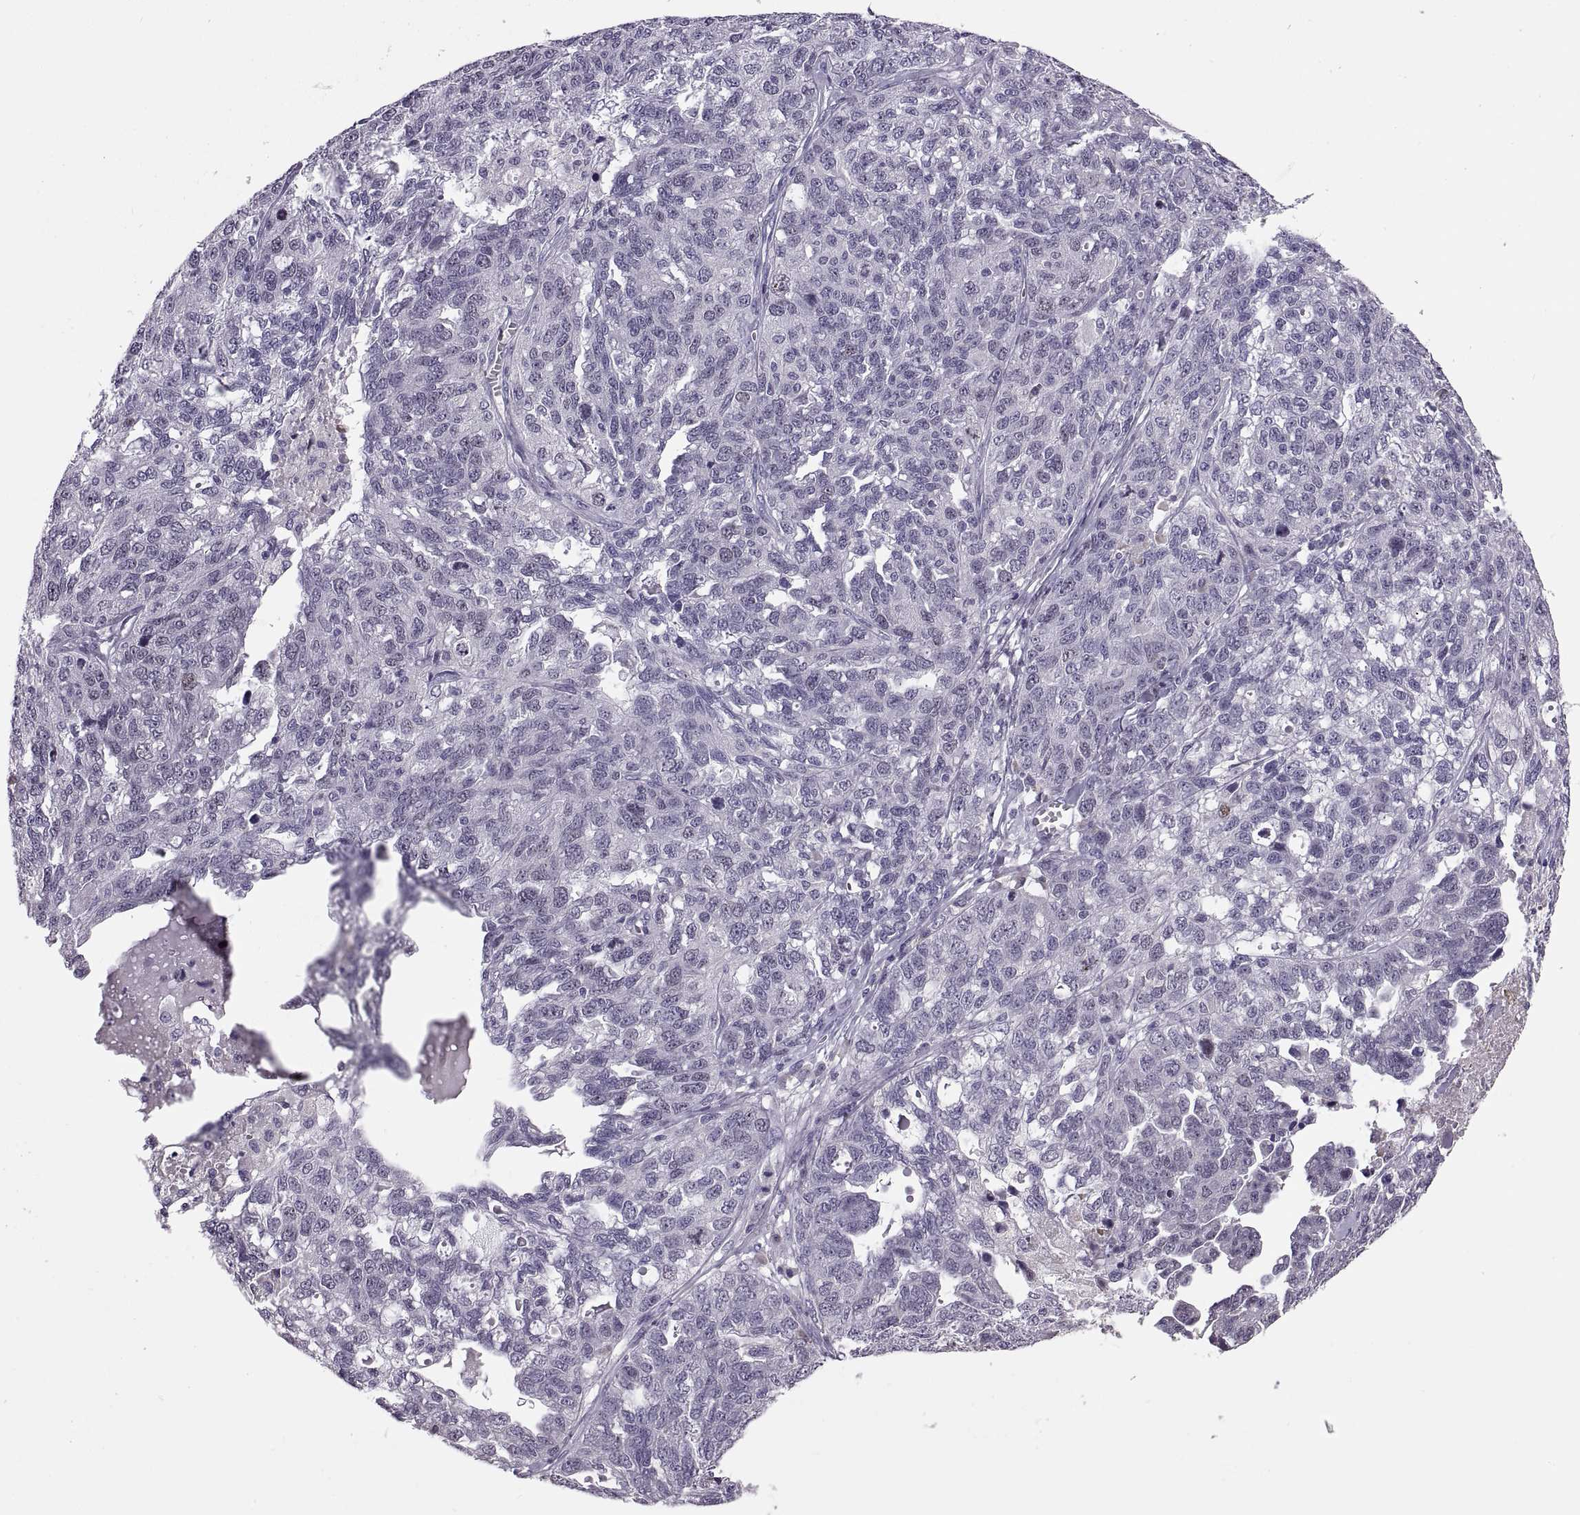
{"staining": {"intensity": "negative", "quantity": "none", "location": "none"}, "tissue": "ovarian cancer", "cell_type": "Tumor cells", "image_type": "cancer", "snomed": [{"axis": "morphology", "description": "Cystadenocarcinoma, serous, NOS"}, {"axis": "topography", "description": "Ovary"}], "caption": "High power microscopy image of an immunohistochemistry (IHC) photomicrograph of ovarian cancer (serous cystadenocarcinoma), revealing no significant positivity in tumor cells. (DAB IHC with hematoxylin counter stain).", "gene": "MAGEB18", "patient": {"sex": "female", "age": 71}}